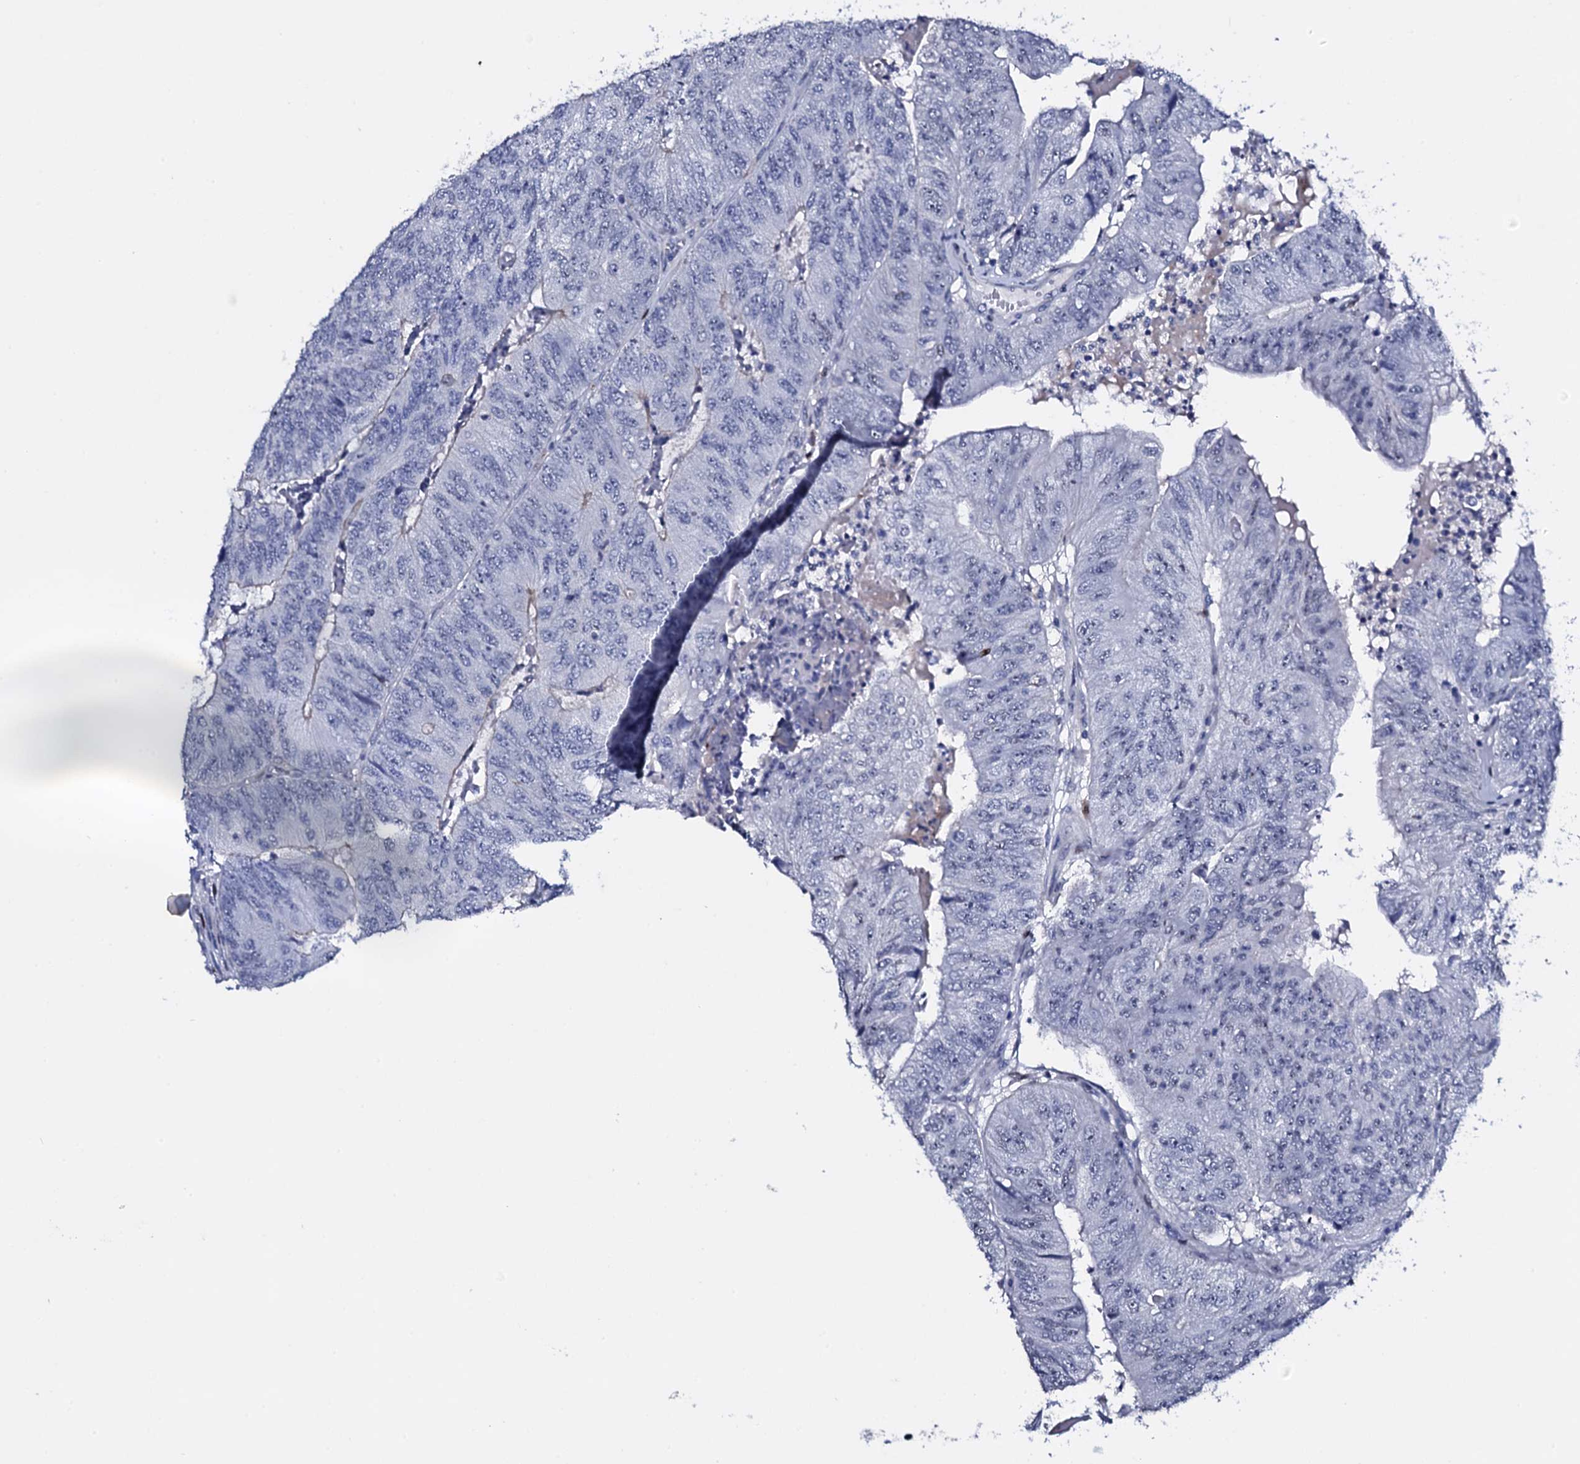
{"staining": {"intensity": "negative", "quantity": "none", "location": "none"}, "tissue": "colorectal cancer", "cell_type": "Tumor cells", "image_type": "cancer", "snomed": [{"axis": "morphology", "description": "Adenocarcinoma, NOS"}, {"axis": "topography", "description": "Colon"}], "caption": "IHC histopathology image of neoplastic tissue: human colorectal cancer (adenocarcinoma) stained with DAB (3,3'-diaminobenzidine) displays no significant protein expression in tumor cells. Brightfield microscopy of immunohistochemistry stained with DAB (brown) and hematoxylin (blue), captured at high magnification.", "gene": "NPM2", "patient": {"sex": "female", "age": 67}}